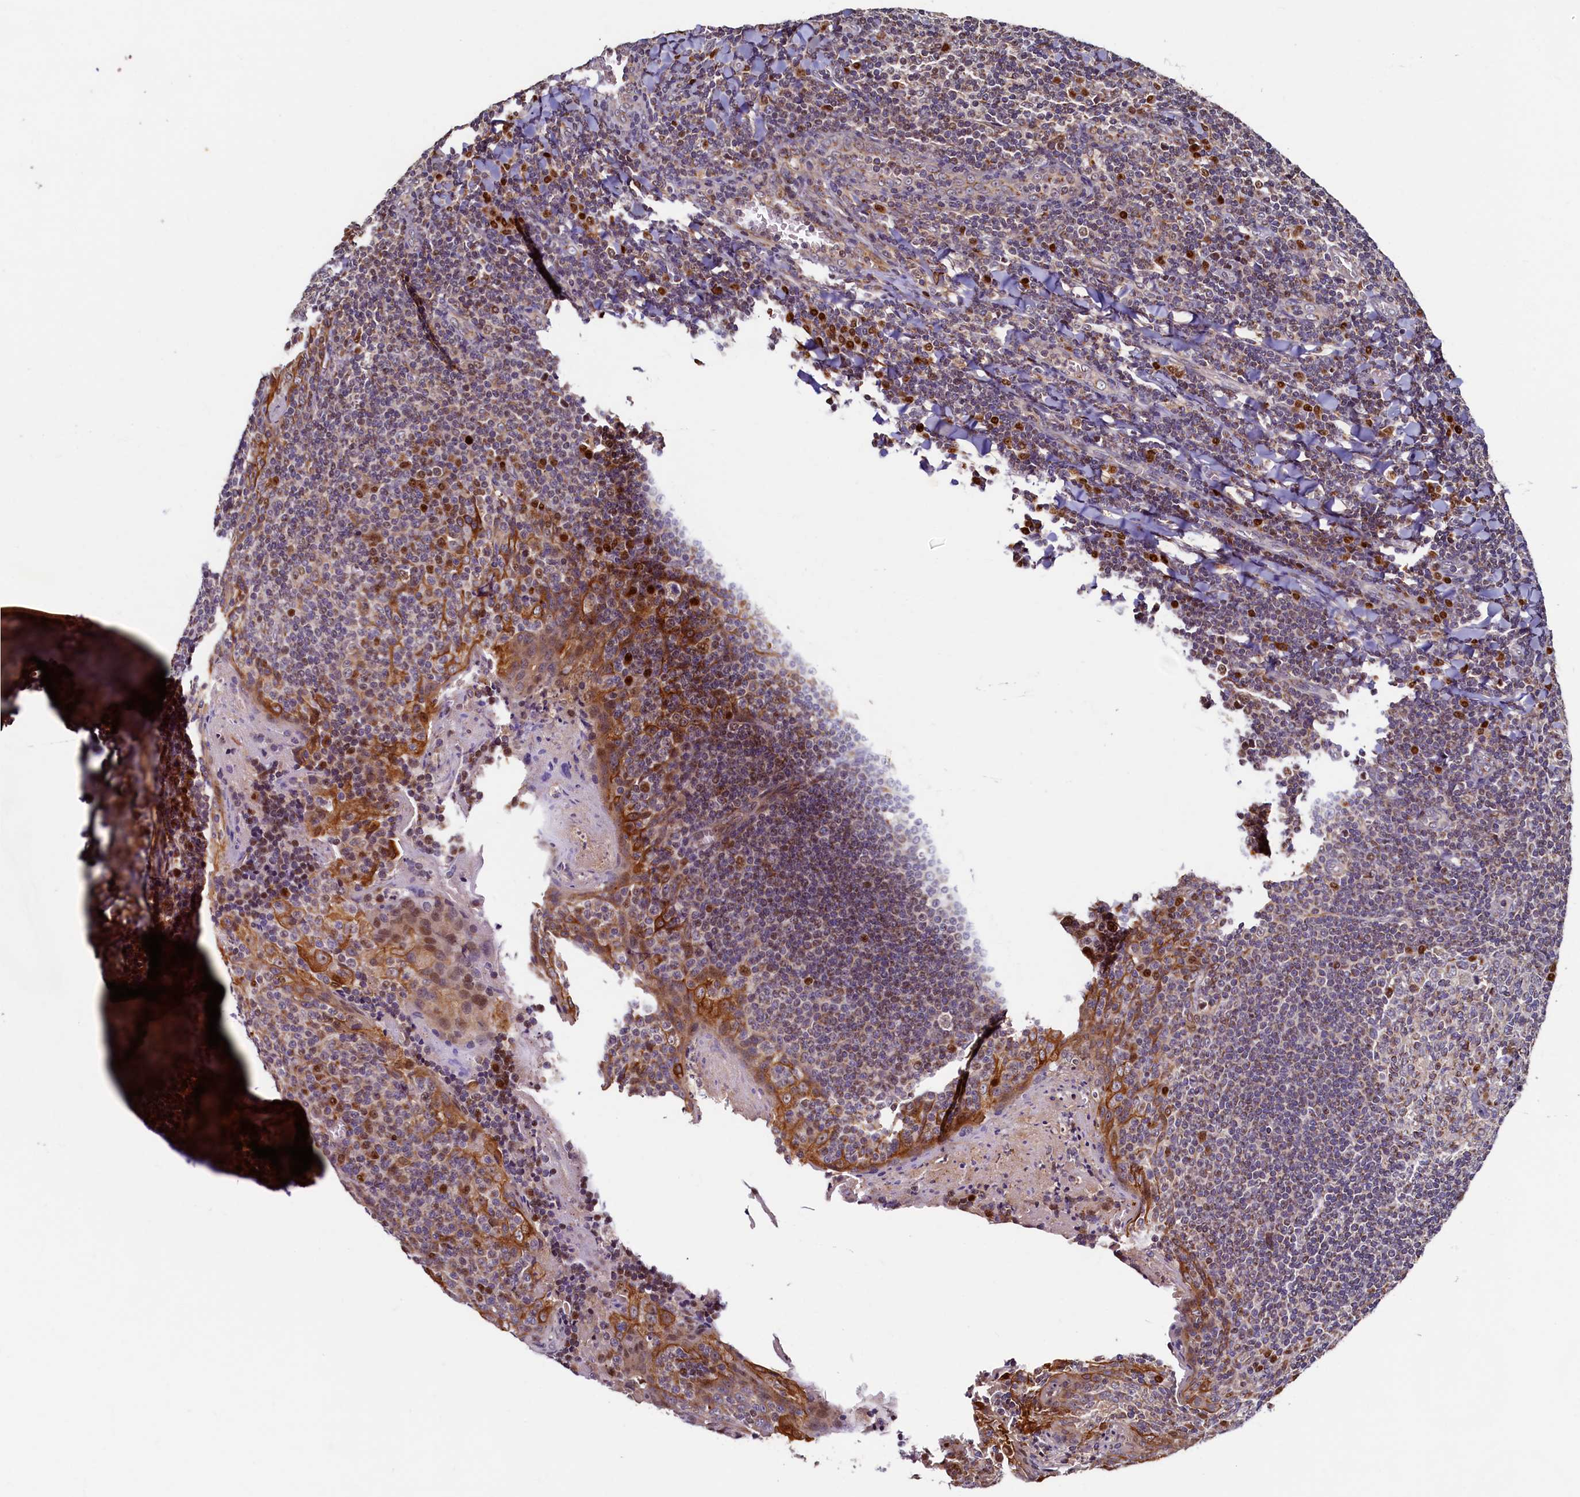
{"staining": {"intensity": "moderate", "quantity": "<25%", "location": "cytoplasmic/membranous"}, "tissue": "tonsil", "cell_type": "Germinal center cells", "image_type": "normal", "snomed": [{"axis": "morphology", "description": "Normal tissue, NOS"}, {"axis": "topography", "description": "Tonsil"}], "caption": "A high-resolution image shows immunohistochemistry staining of unremarkable tonsil, which shows moderate cytoplasmic/membranous staining in about <25% of germinal center cells. (Stains: DAB (3,3'-diaminobenzidine) in brown, nuclei in blue, Microscopy: brightfield microscopy at high magnification).", "gene": "NCKAP5L", "patient": {"sex": "male", "age": 27}}